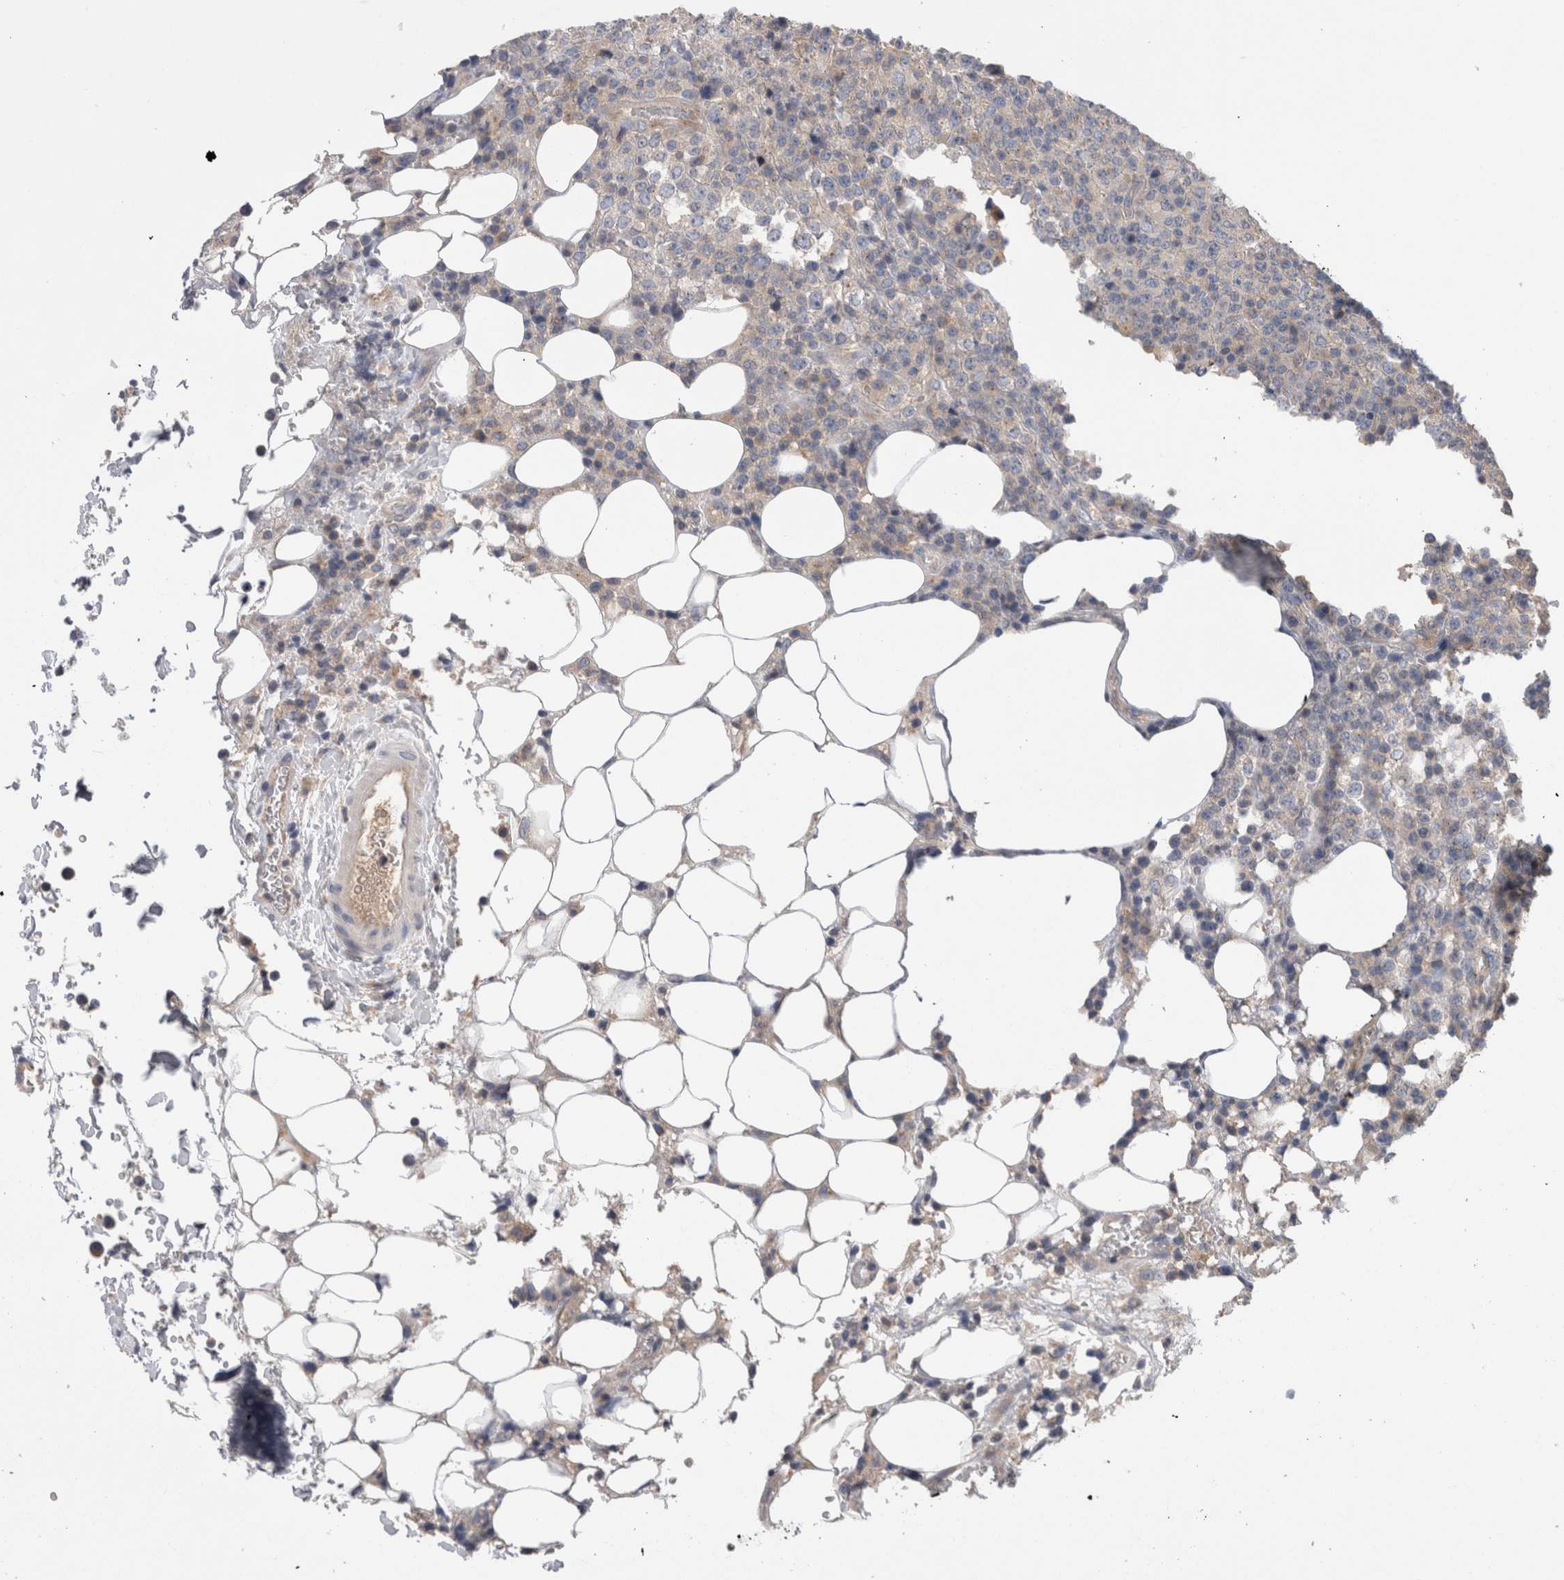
{"staining": {"intensity": "negative", "quantity": "none", "location": "none"}, "tissue": "lymphoma", "cell_type": "Tumor cells", "image_type": "cancer", "snomed": [{"axis": "morphology", "description": "Malignant lymphoma, non-Hodgkin's type, High grade"}, {"axis": "topography", "description": "Lymph node"}], "caption": "Malignant lymphoma, non-Hodgkin's type (high-grade) was stained to show a protein in brown. There is no significant staining in tumor cells.", "gene": "DCTN6", "patient": {"sex": "male", "age": 13}}